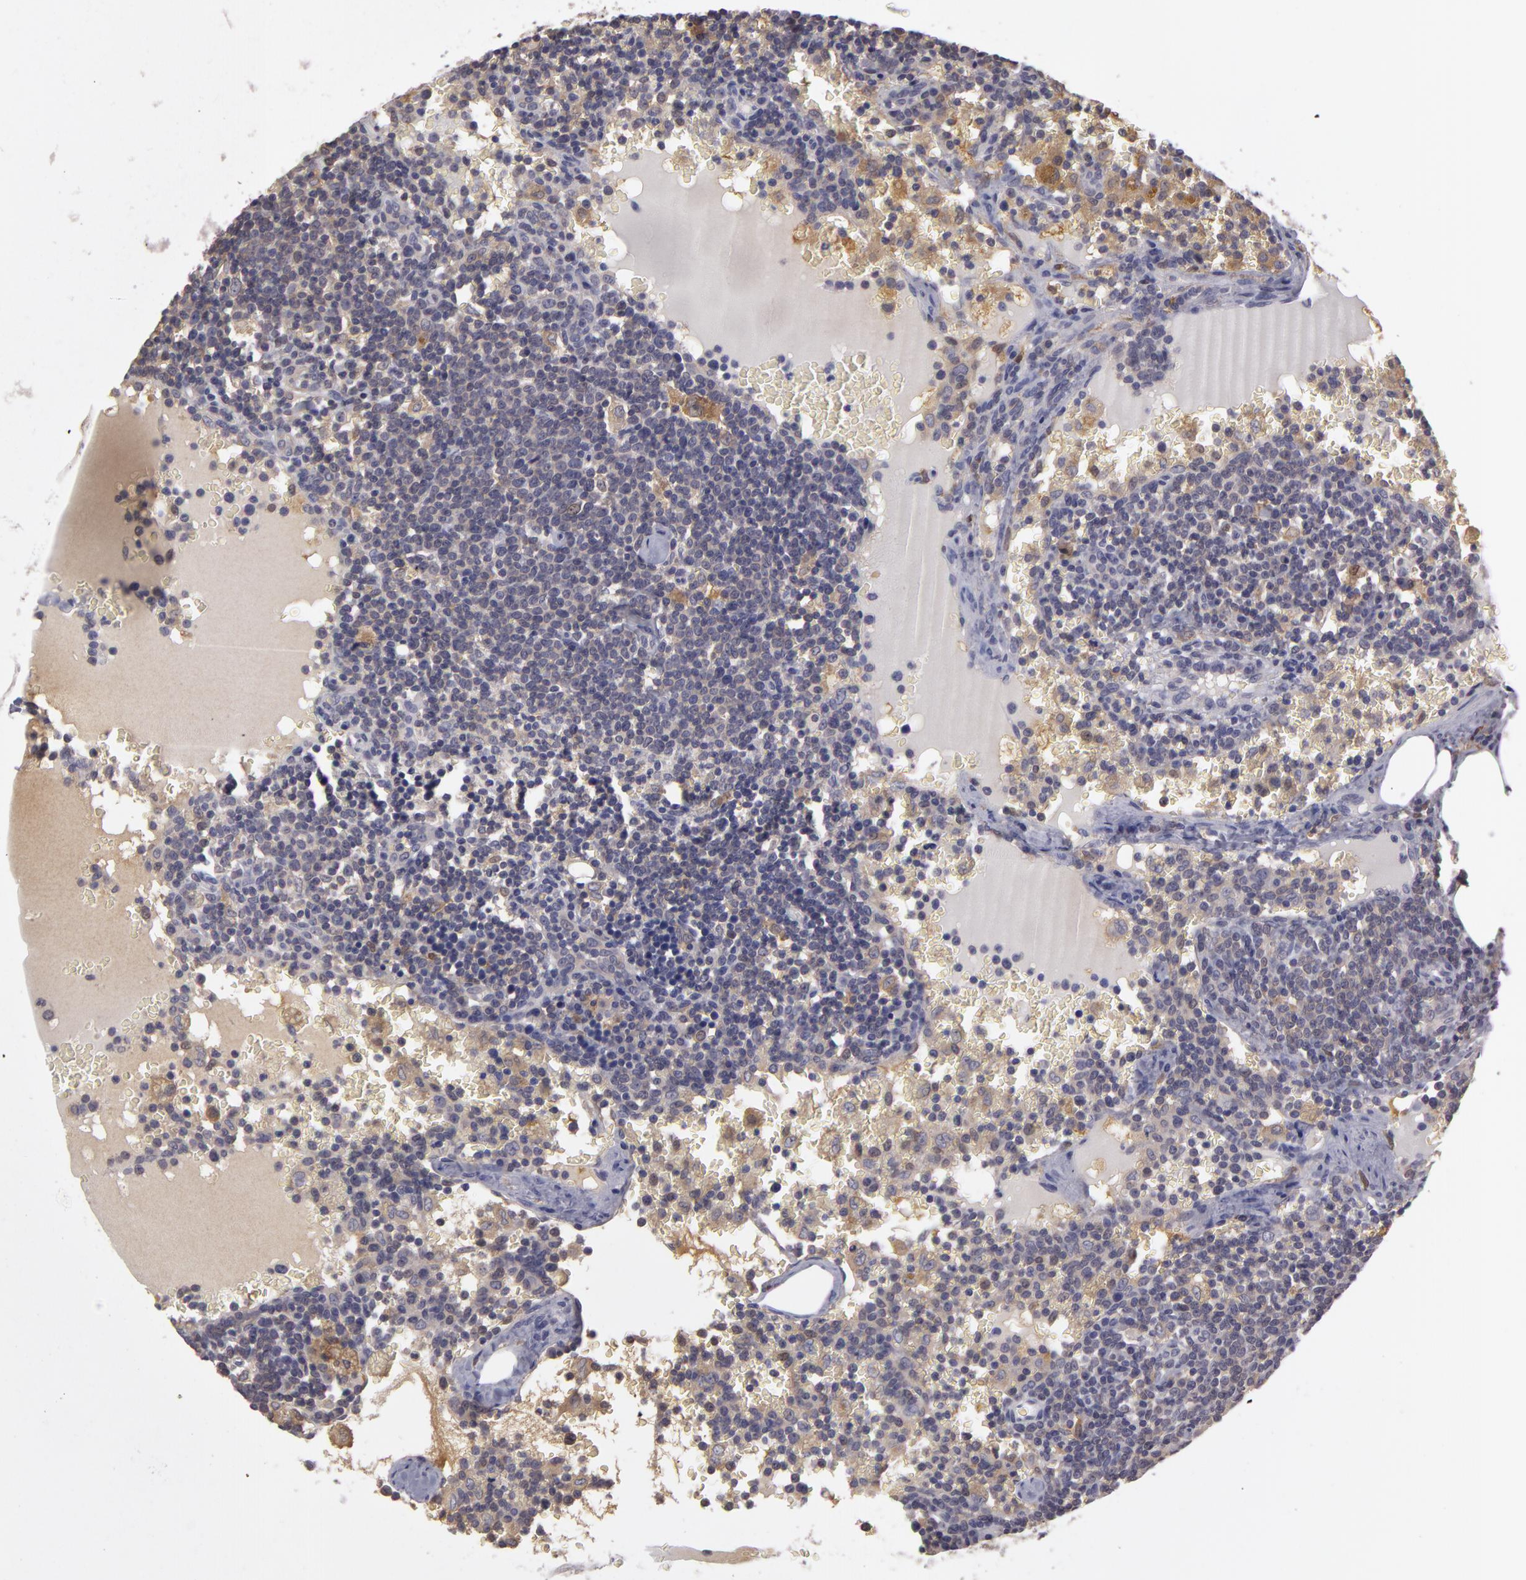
{"staining": {"intensity": "negative", "quantity": "none", "location": "none"}, "tissue": "lymphoma", "cell_type": "Tumor cells", "image_type": "cancer", "snomed": [{"axis": "morphology", "description": "Malignant lymphoma, non-Hodgkin's type, High grade"}, {"axis": "topography", "description": "Lymph node"}], "caption": "There is no significant staining in tumor cells of lymphoma.", "gene": "GNPDA1", "patient": {"sex": "female", "age": 76}}